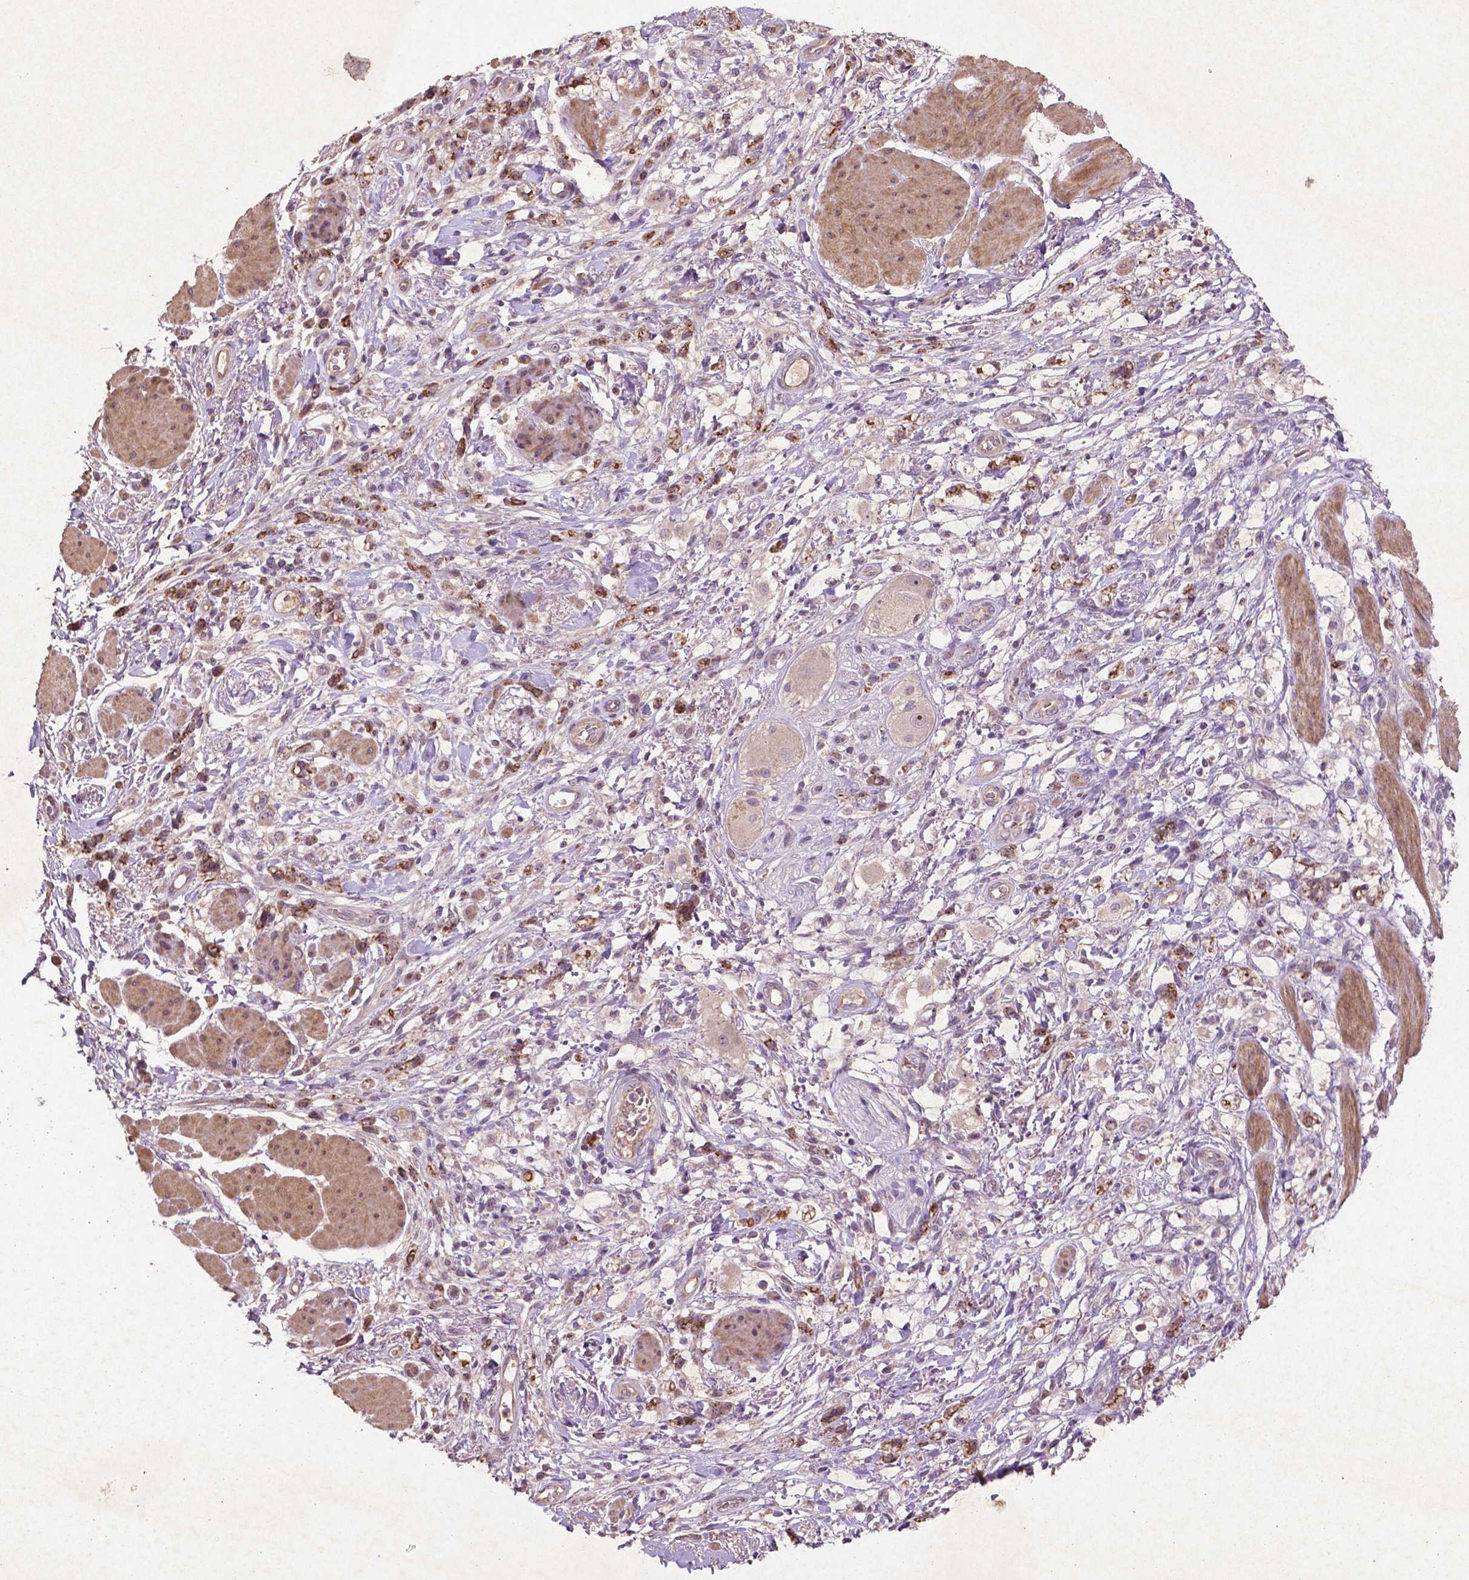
{"staining": {"intensity": "negative", "quantity": "none", "location": "none"}, "tissue": "stomach cancer", "cell_type": "Tumor cells", "image_type": "cancer", "snomed": [{"axis": "morphology", "description": "Adenocarcinoma, NOS"}, {"axis": "topography", "description": "Stomach"}], "caption": "Tumor cells show no significant expression in adenocarcinoma (stomach).", "gene": "COQ2", "patient": {"sex": "female", "age": 60}}